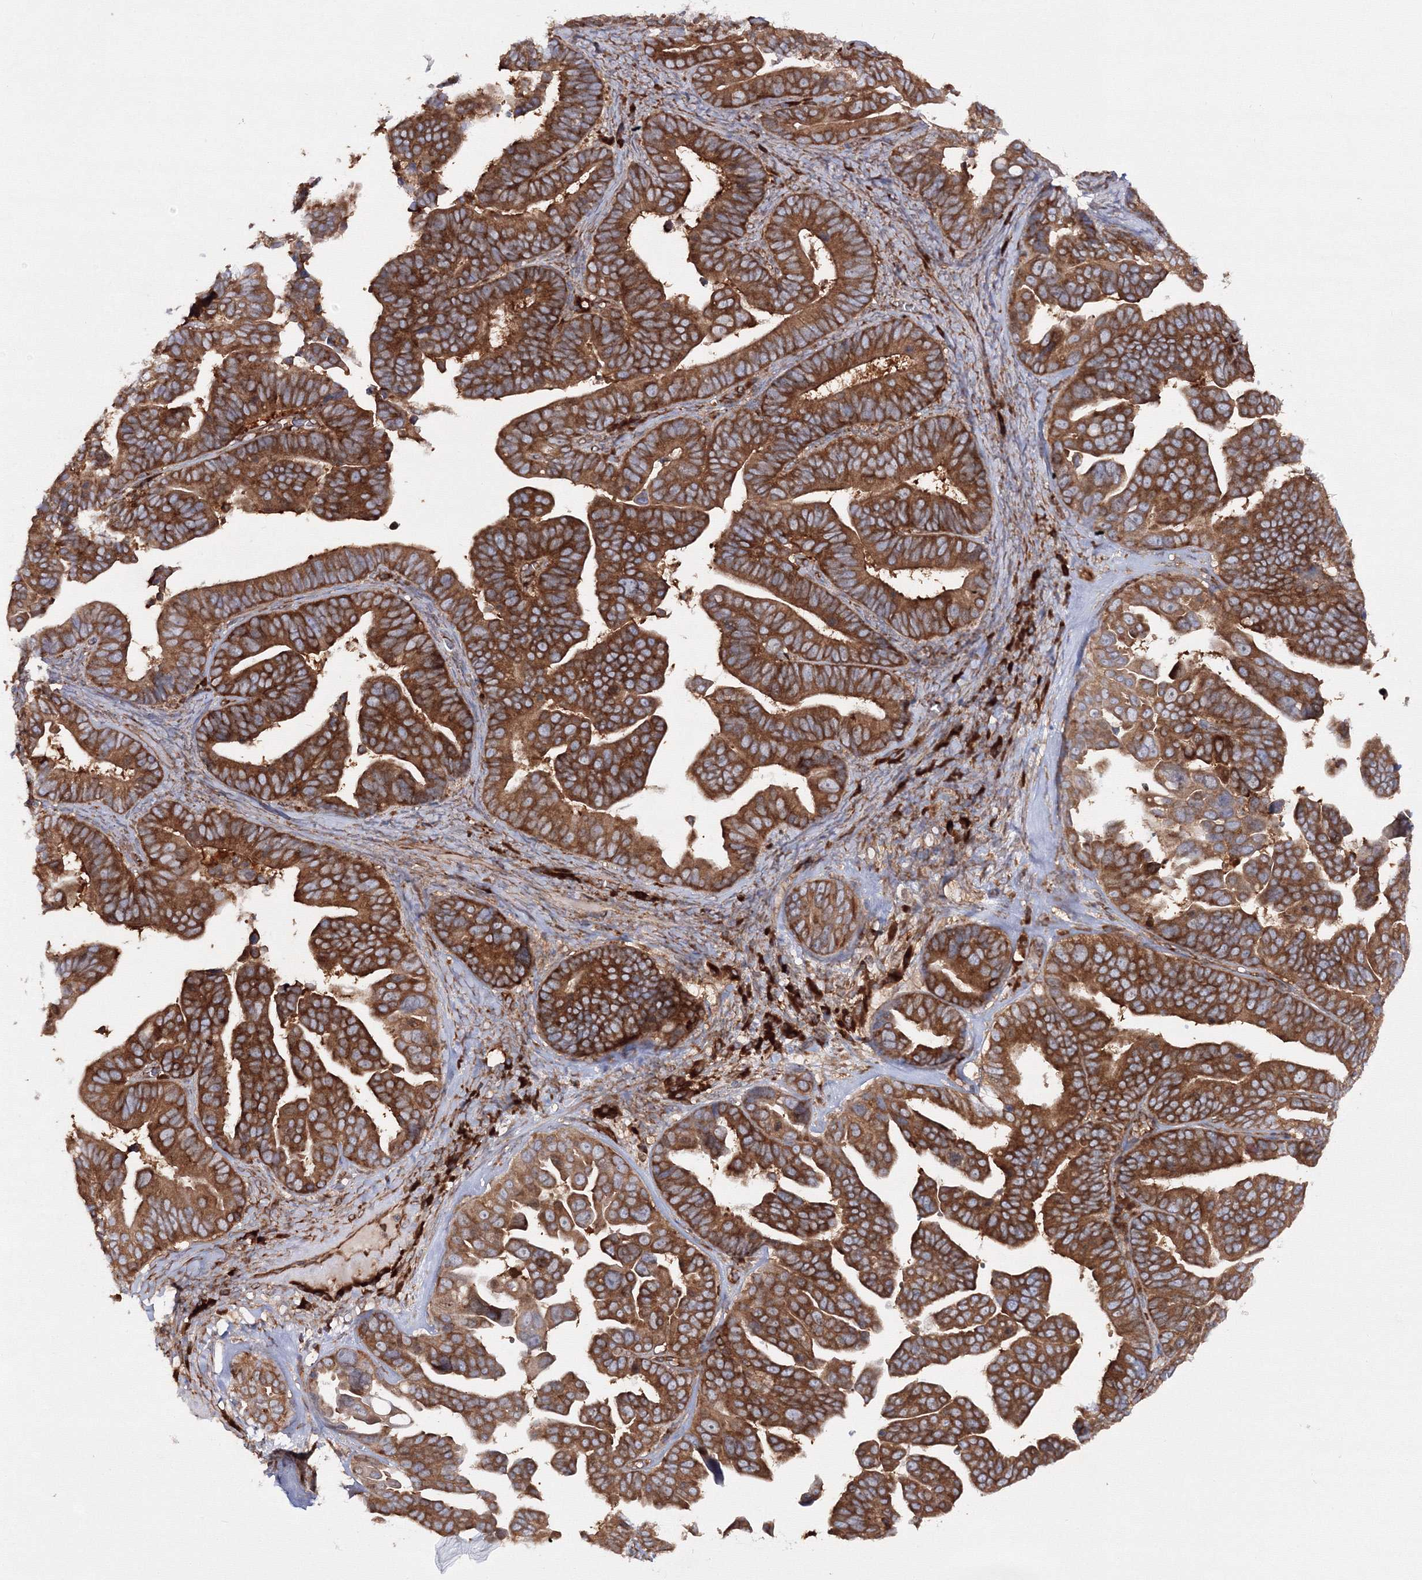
{"staining": {"intensity": "strong", "quantity": ">75%", "location": "cytoplasmic/membranous"}, "tissue": "ovarian cancer", "cell_type": "Tumor cells", "image_type": "cancer", "snomed": [{"axis": "morphology", "description": "Cystadenocarcinoma, serous, NOS"}, {"axis": "topography", "description": "Ovary"}], "caption": "Human serous cystadenocarcinoma (ovarian) stained with a protein marker reveals strong staining in tumor cells.", "gene": "HARS1", "patient": {"sex": "female", "age": 56}}